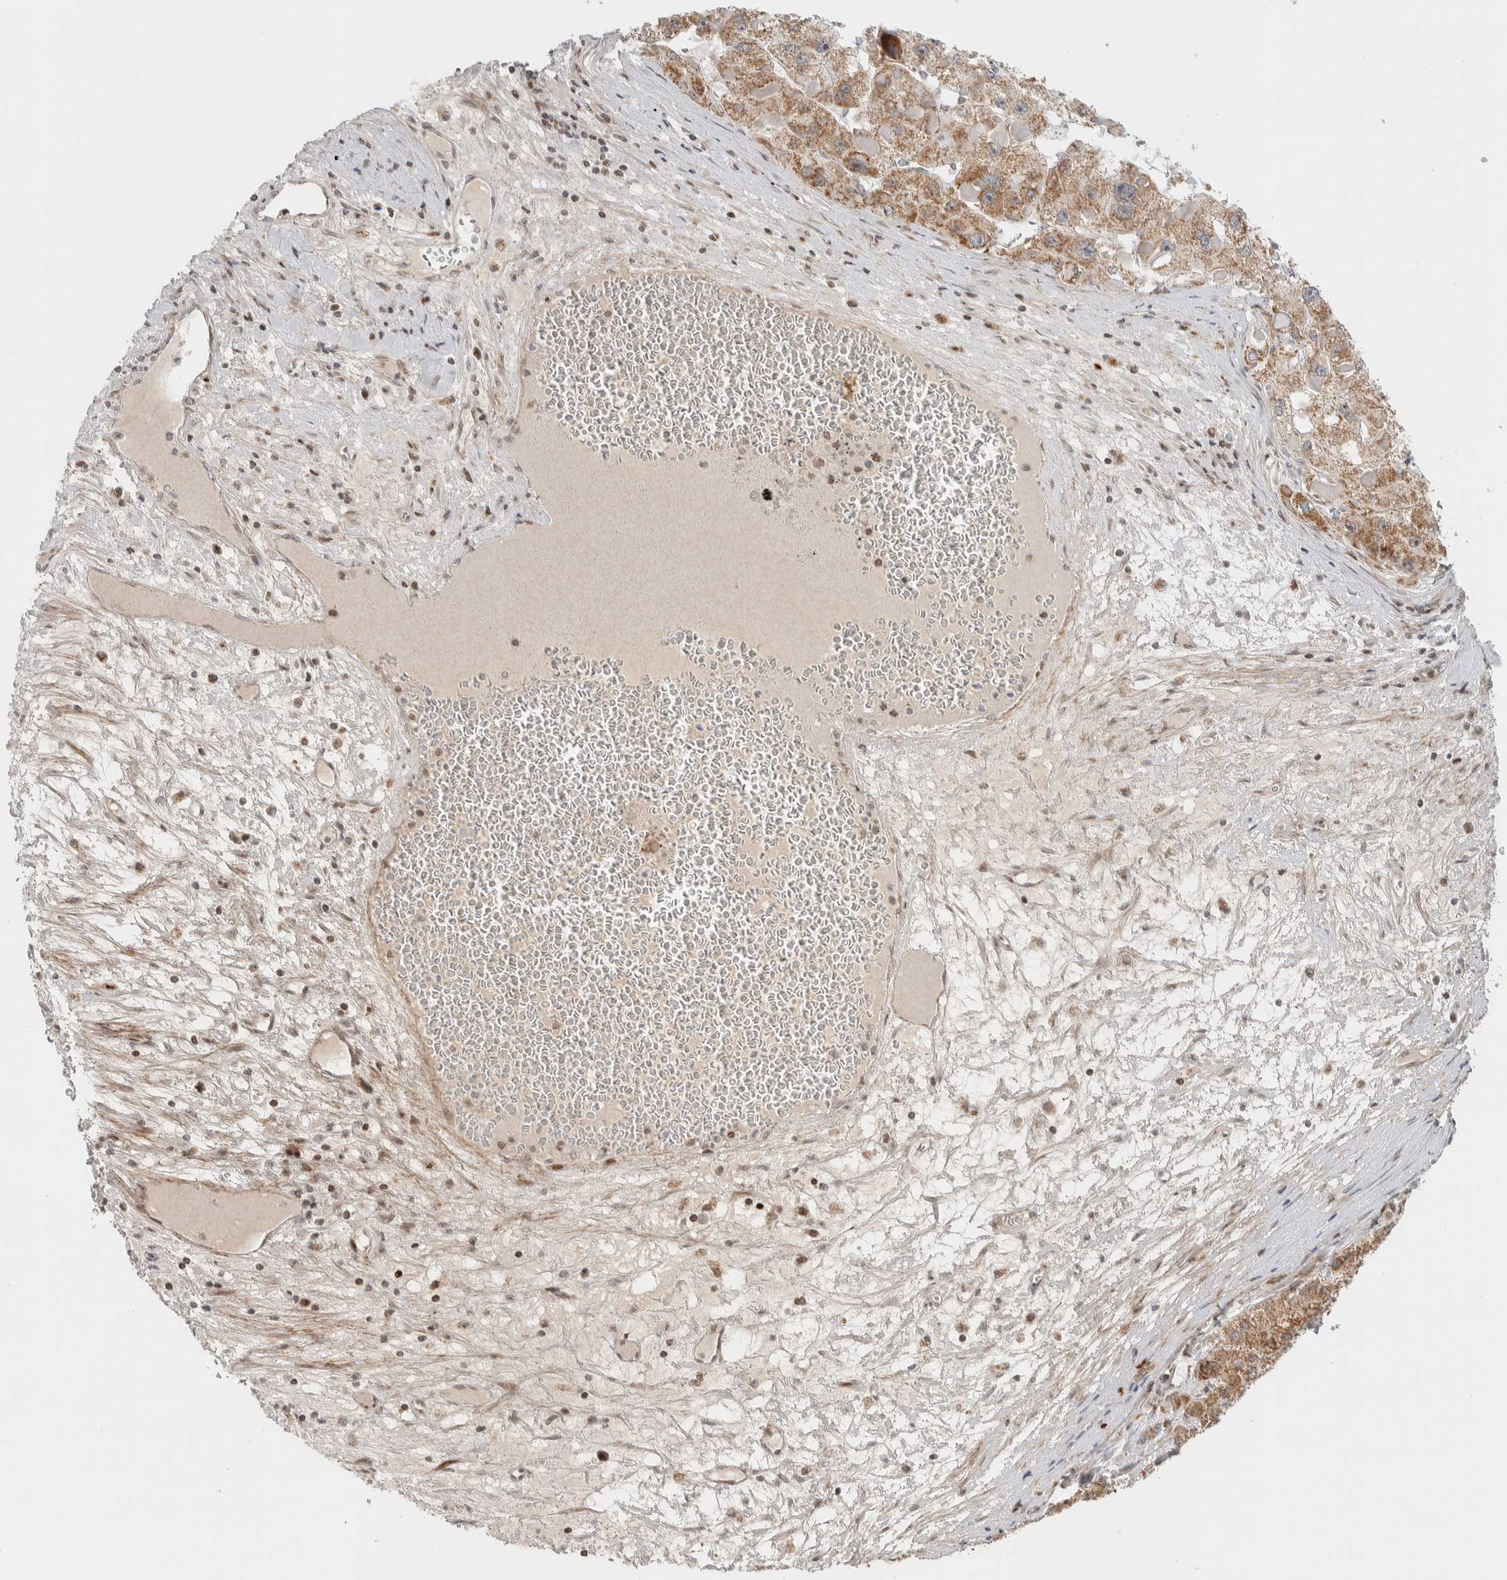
{"staining": {"intensity": "moderate", "quantity": ">75%", "location": "cytoplasmic/membranous"}, "tissue": "liver cancer", "cell_type": "Tumor cells", "image_type": "cancer", "snomed": [{"axis": "morphology", "description": "Carcinoma, Hepatocellular, NOS"}, {"axis": "topography", "description": "Liver"}], "caption": "This is an image of immunohistochemistry (IHC) staining of liver hepatocellular carcinoma, which shows moderate staining in the cytoplasmic/membranous of tumor cells.", "gene": "TSPAN32", "patient": {"sex": "female", "age": 73}}